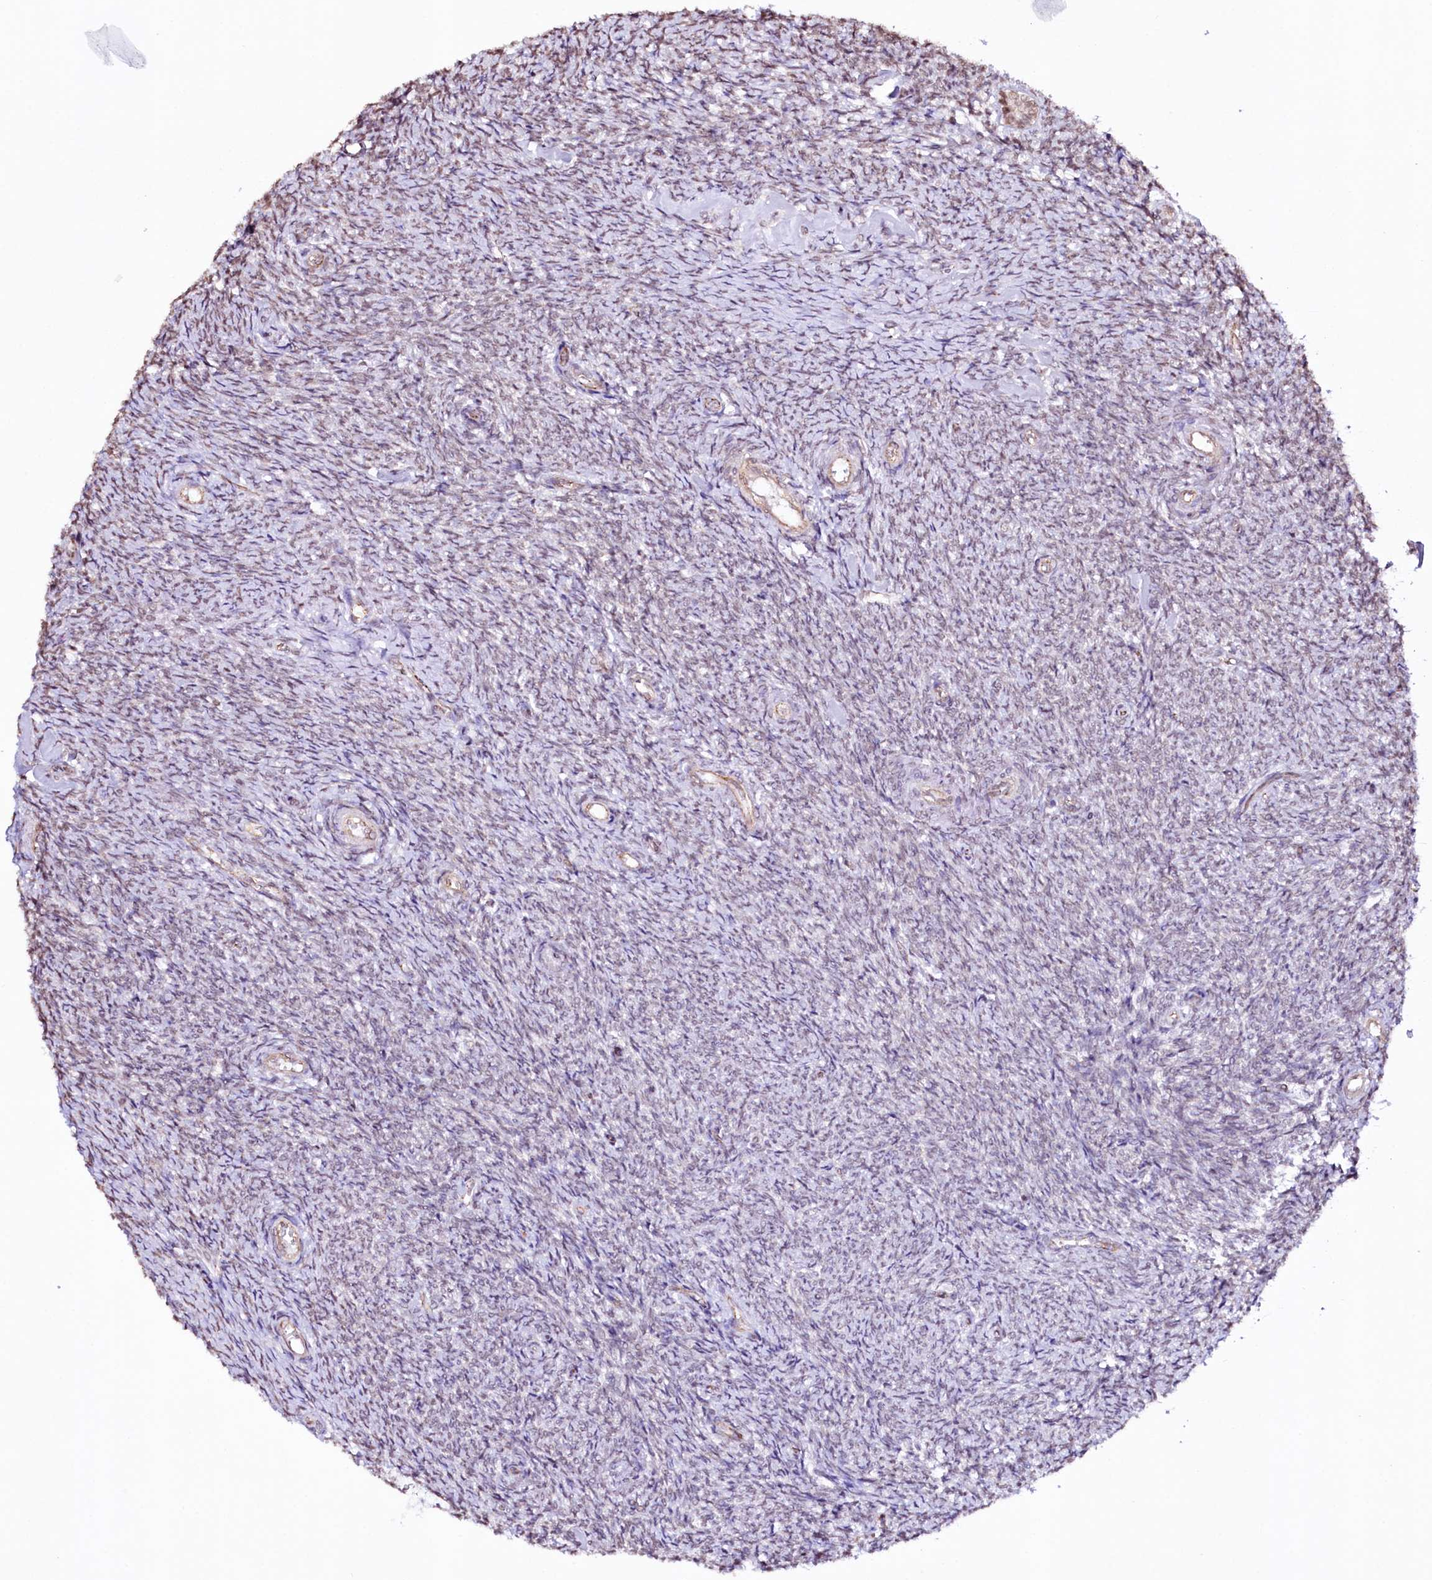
{"staining": {"intensity": "negative", "quantity": "none", "location": "none"}, "tissue": "ovary", "cell_type": "Ovarian stroma cells", "image_type": "normal", "snomed": [{"axis": "morphology", "description": "Normal tissue, NOS"}, {"axis": "topography", "description": "Ovary"}], "caption": "Photomicrograph shows no protein expression in ovarian stroma cells of normal ovary. (DAB (3,3'-diaminobenzidine) immunohistochemistry with hematoxylin counter stain).", "gene": "ST7", "patient": {"sex": "female", "age": 44}}